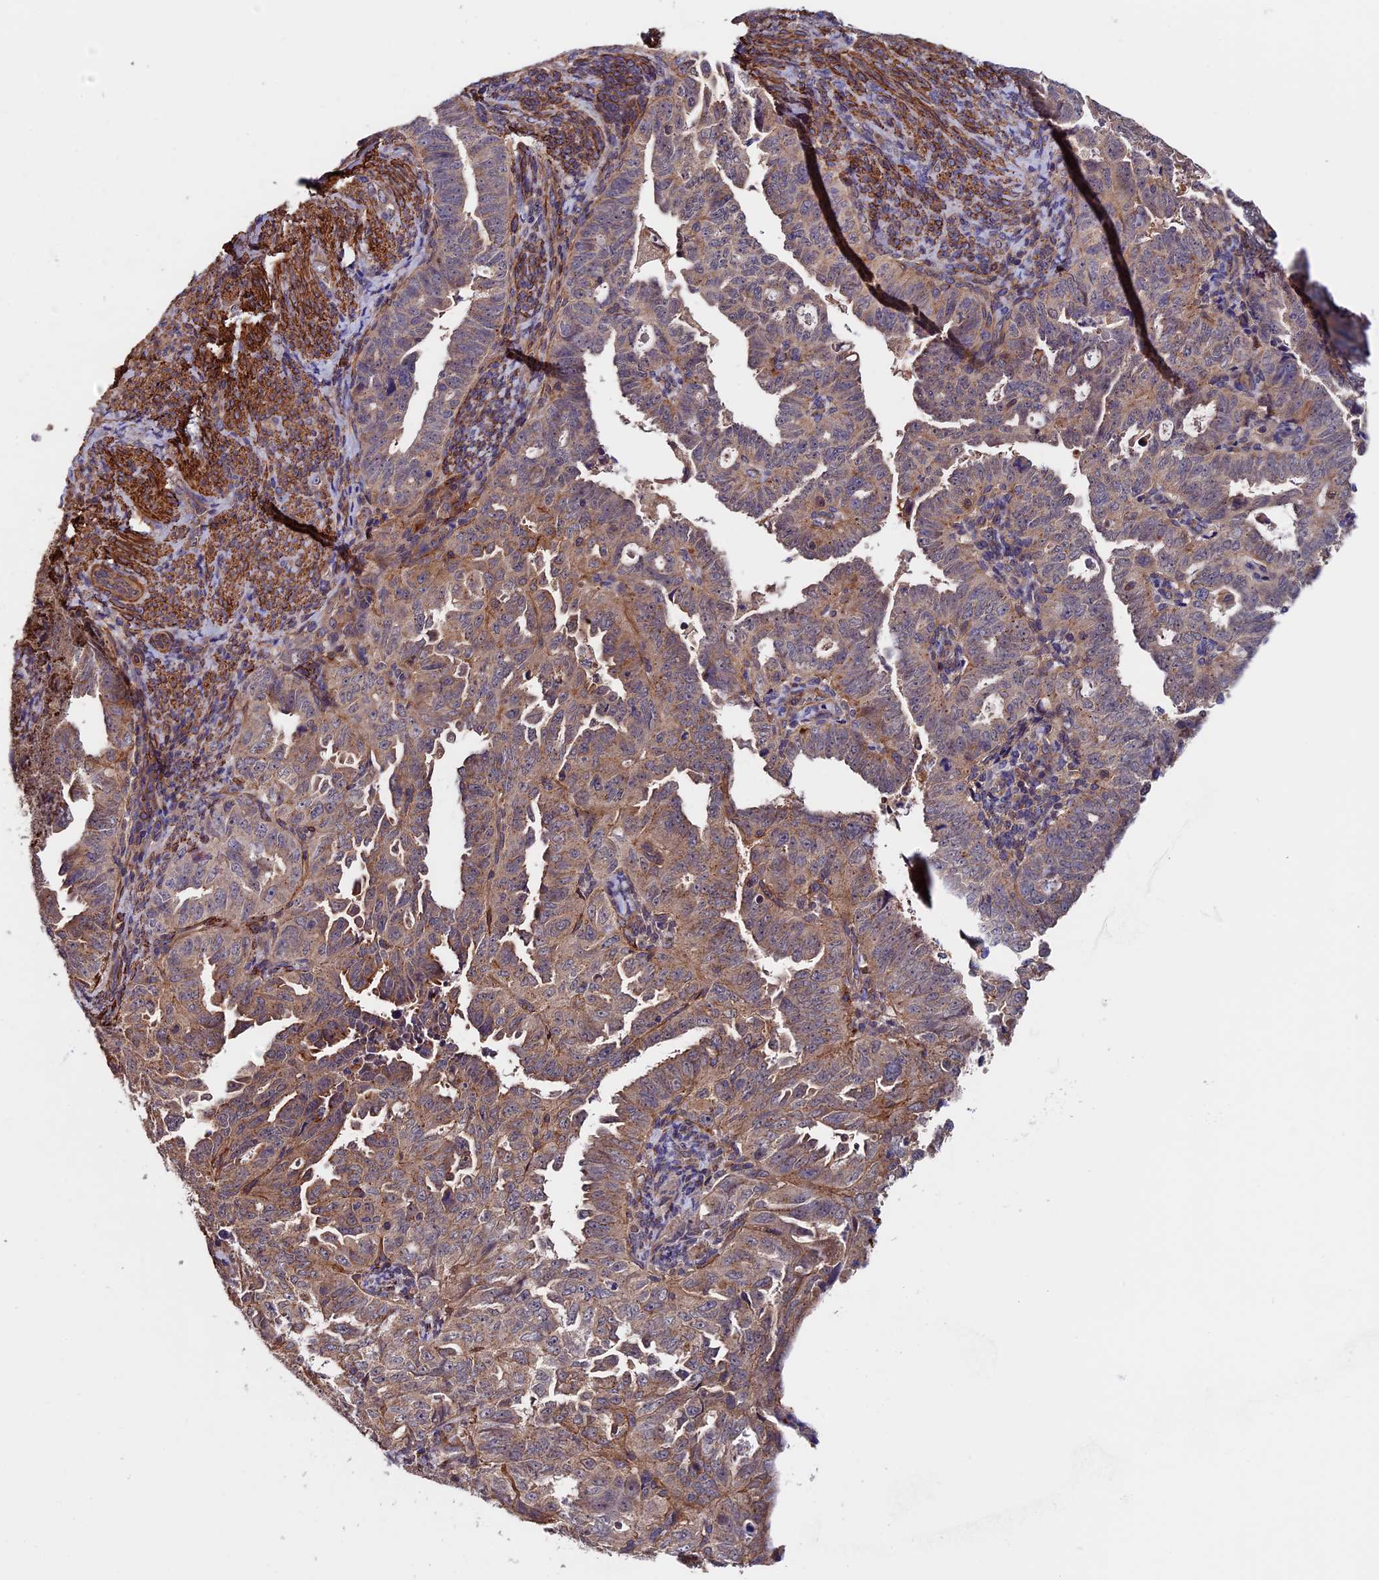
{"staining": {"intensity": "moderate", "quantity": ">75%", "location": "cytoplasmic/membranous"}, "tissue": "endometrial cancer", "cell_type": "Tumor cells", "image_type": "cancer", "snomed": [{"axis": "morphology", "description": "Adenocarcinoma, NOS"}, {"axis": "topography", "description": "Endometrium"}], "caption": "About >75% of tumor cells in endometrial cancer display moderate cytoplasmic/membranous protein staining as visualized by brown immunohistochemical staining.", "gene": "SLC9A5", "patient": {"sex": "female", "age": 65}}